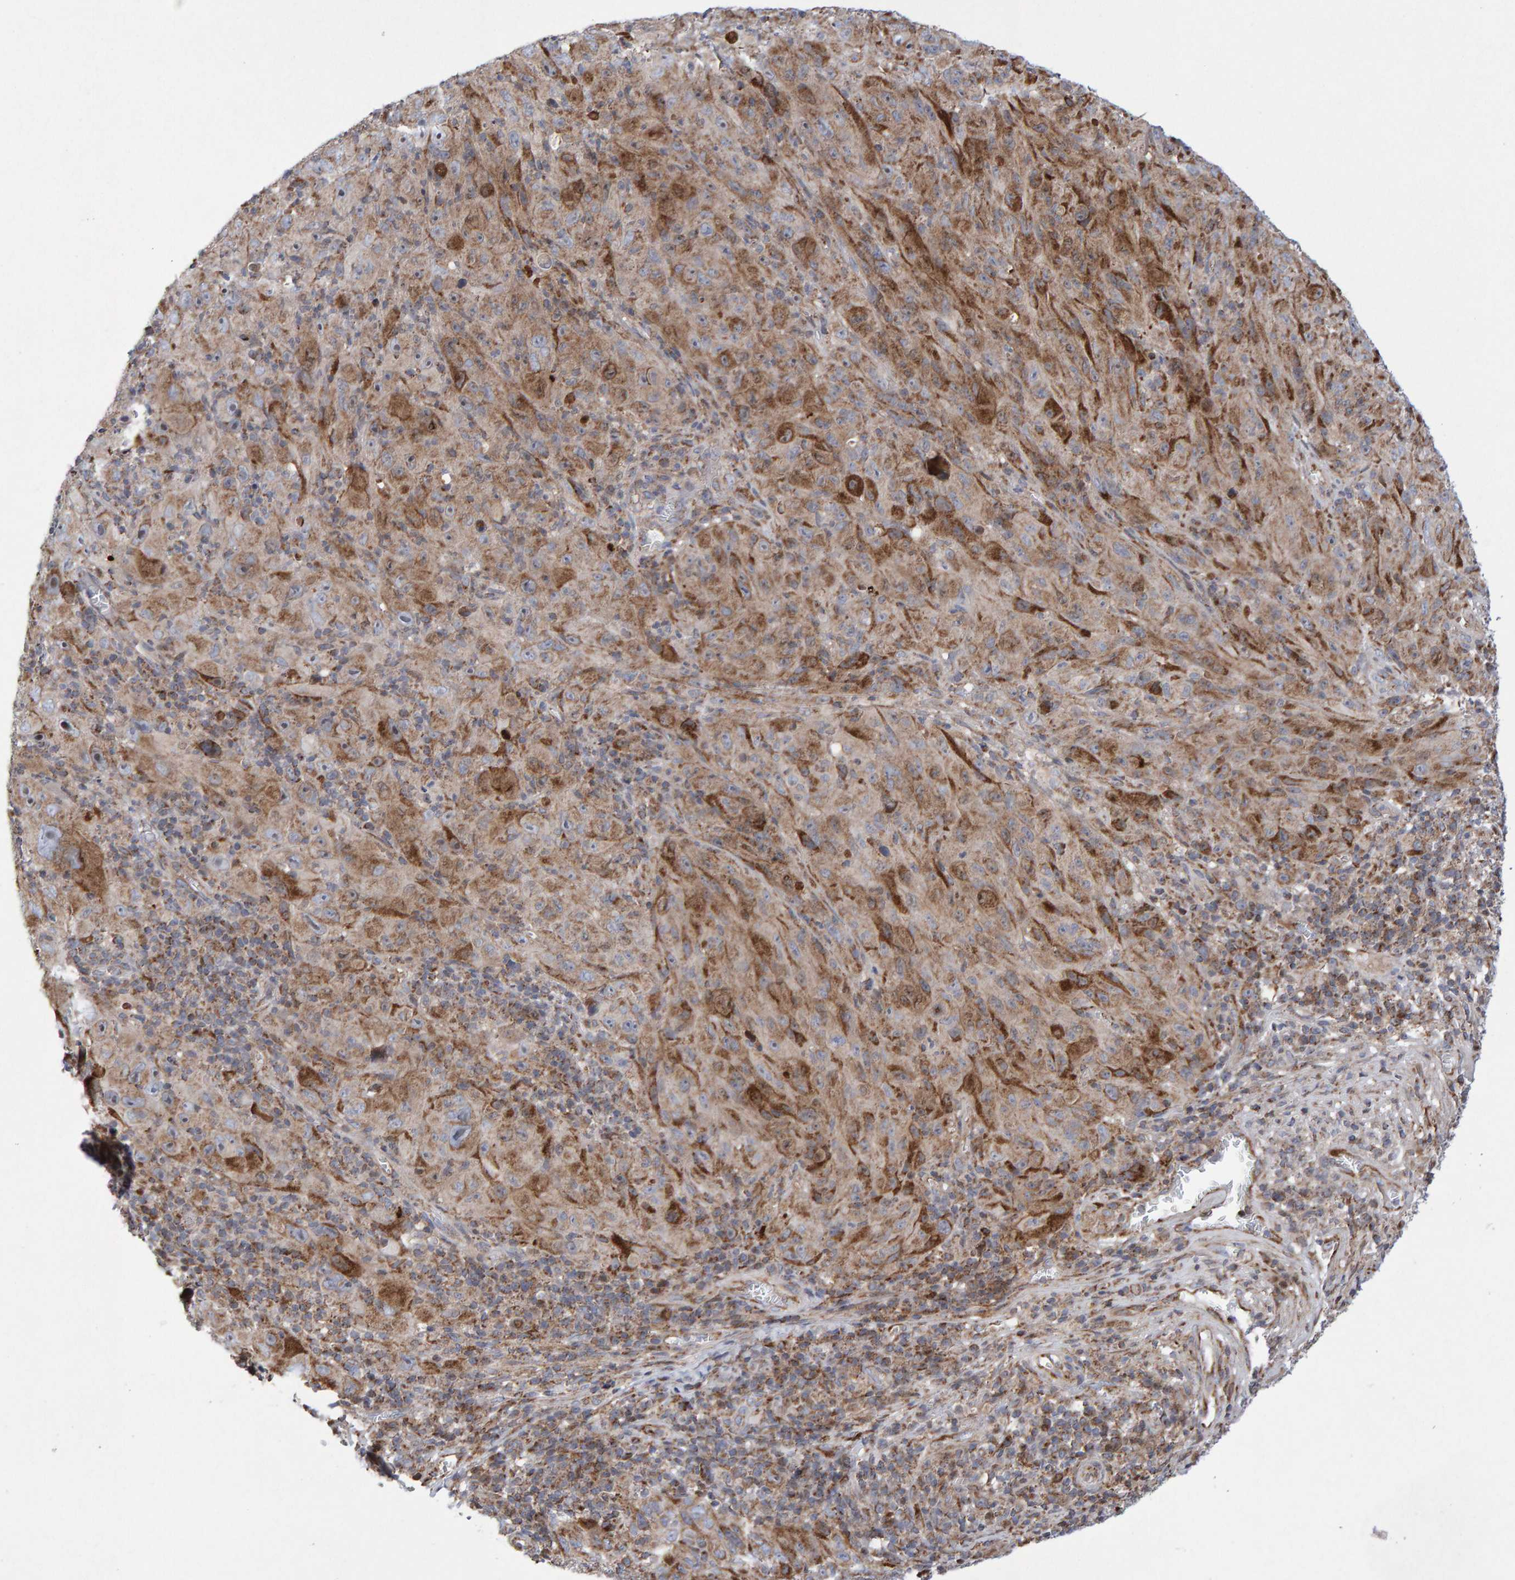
{"staining": {"intensity": "weak", "quantity": ">75%", "location": "cytoplasmic/membranous"}, "tissue": "melanoma", "cell_type": "Tumor cells", "image_type": "cancer", "snomed": [{"axis": "morphology", "description": "Malignant melanoma, NOS"}, {"axis": "topography", "description": "Skin of head"}], "caption": "Tumor cells display low levels of weak cytoplasmic/membranous staining in about >75% of cells in malignant melanoma.", "gene": "PECR", "patient": {"sex": "male", "age": 96}}